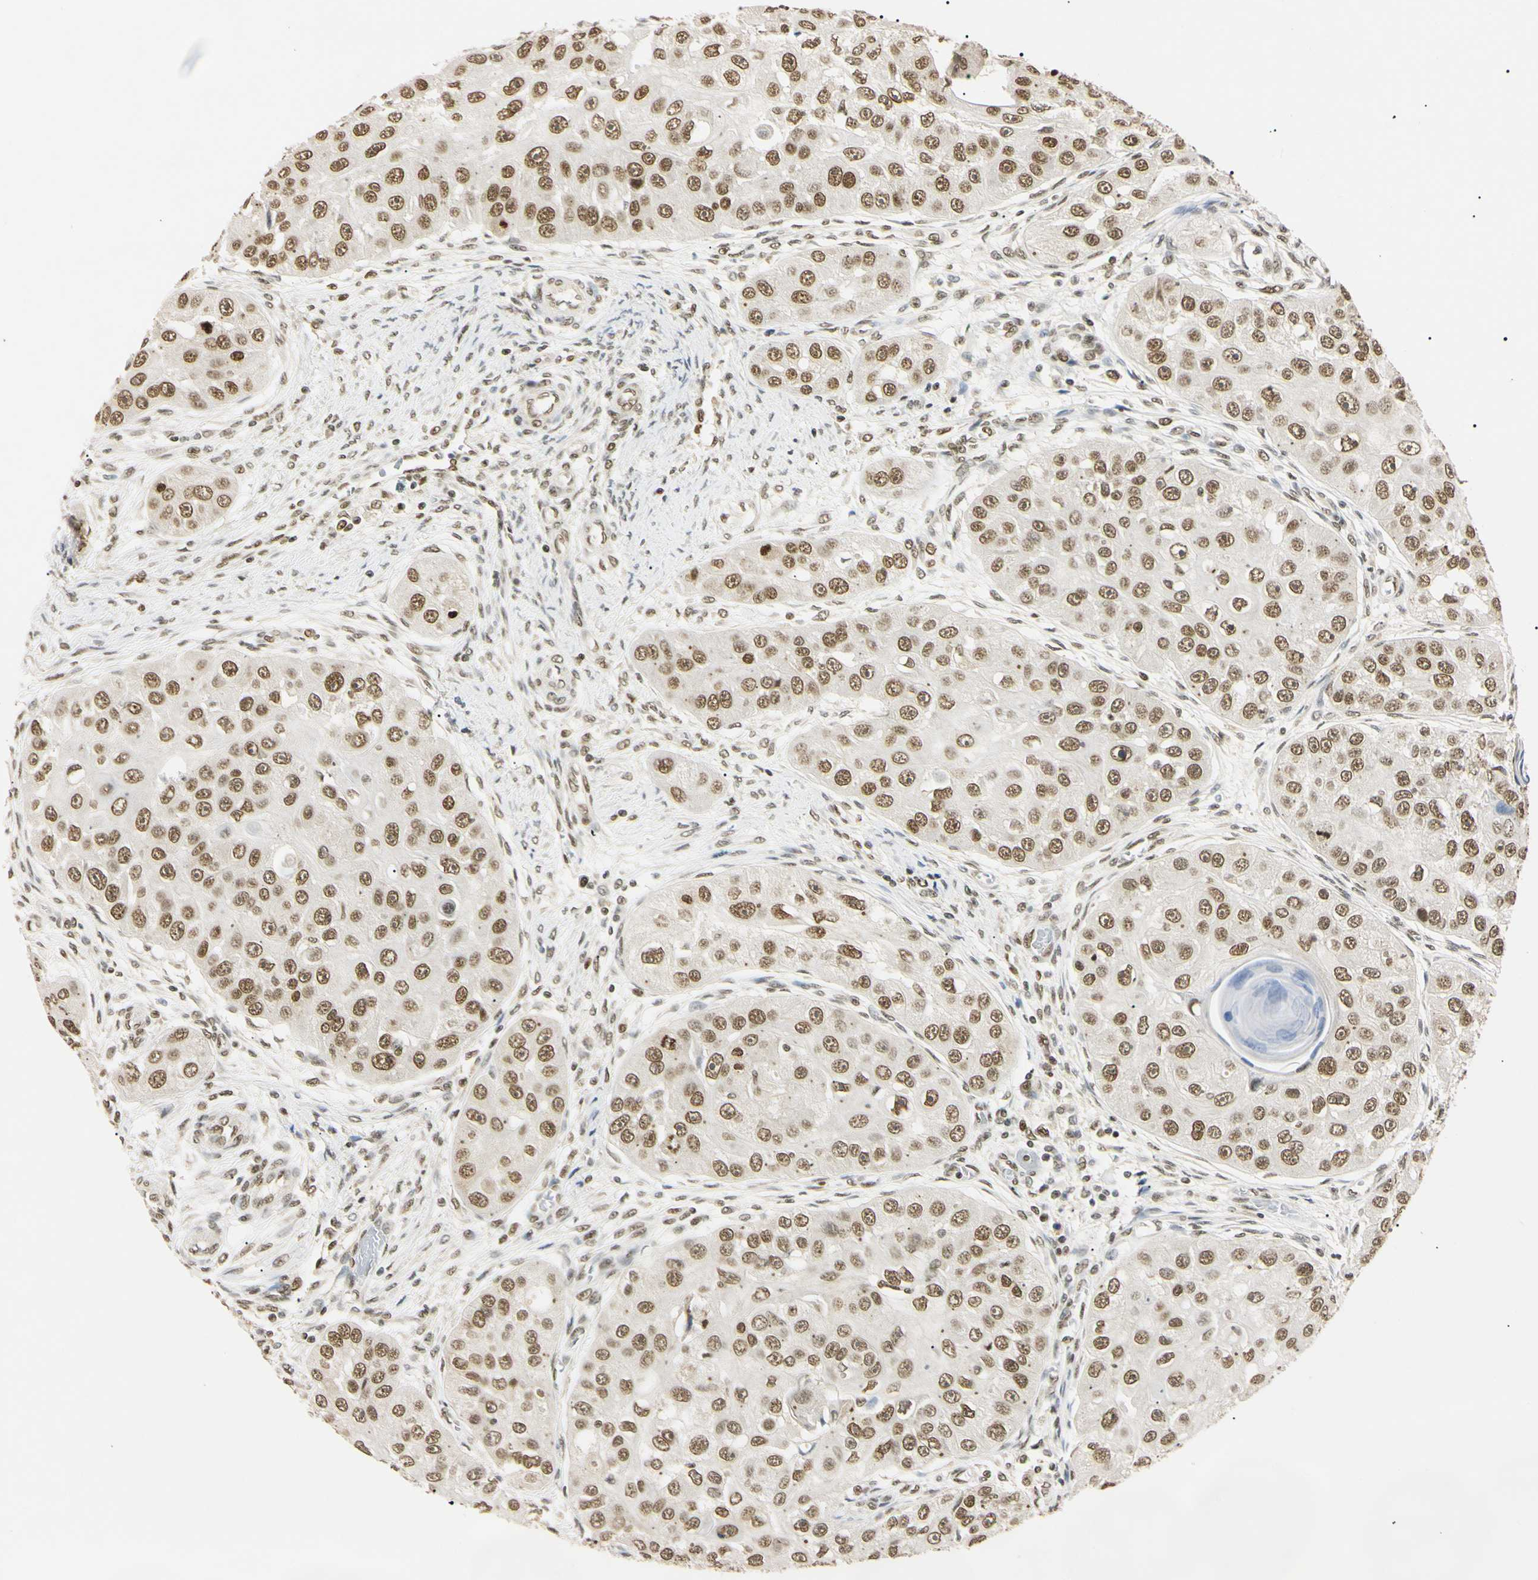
{"staining": {"intensity": "moderate", "quantity": ">75%", "location": "nuclear"}, "tissue": "head and neck cancer", "cell_type": "Tumor cells", "image_type": "cancer", "snomed": [{"axis": "morphology", "description": "Normal tissue, NOS"}, {"axis": "morphology", "description": "Squamous cell carcinoma, NOS"}, {"axis": "topography", "description": "Skeletal muscle"}, {"axis": "topography", "description": "Head-Neck"}], "caption": "Head and neck squamous cell carcinoma was stained to show a protein in brown. There is medium levels of moderate nuclear staining in approximately >75% of tumor cells. (Stains: DAB in brown, nuclei in blue, Microscopy: brightfield microscopy at high magnification).", "gene": "SMARCA5", "patient": {"sex": "male", "age": 51}}